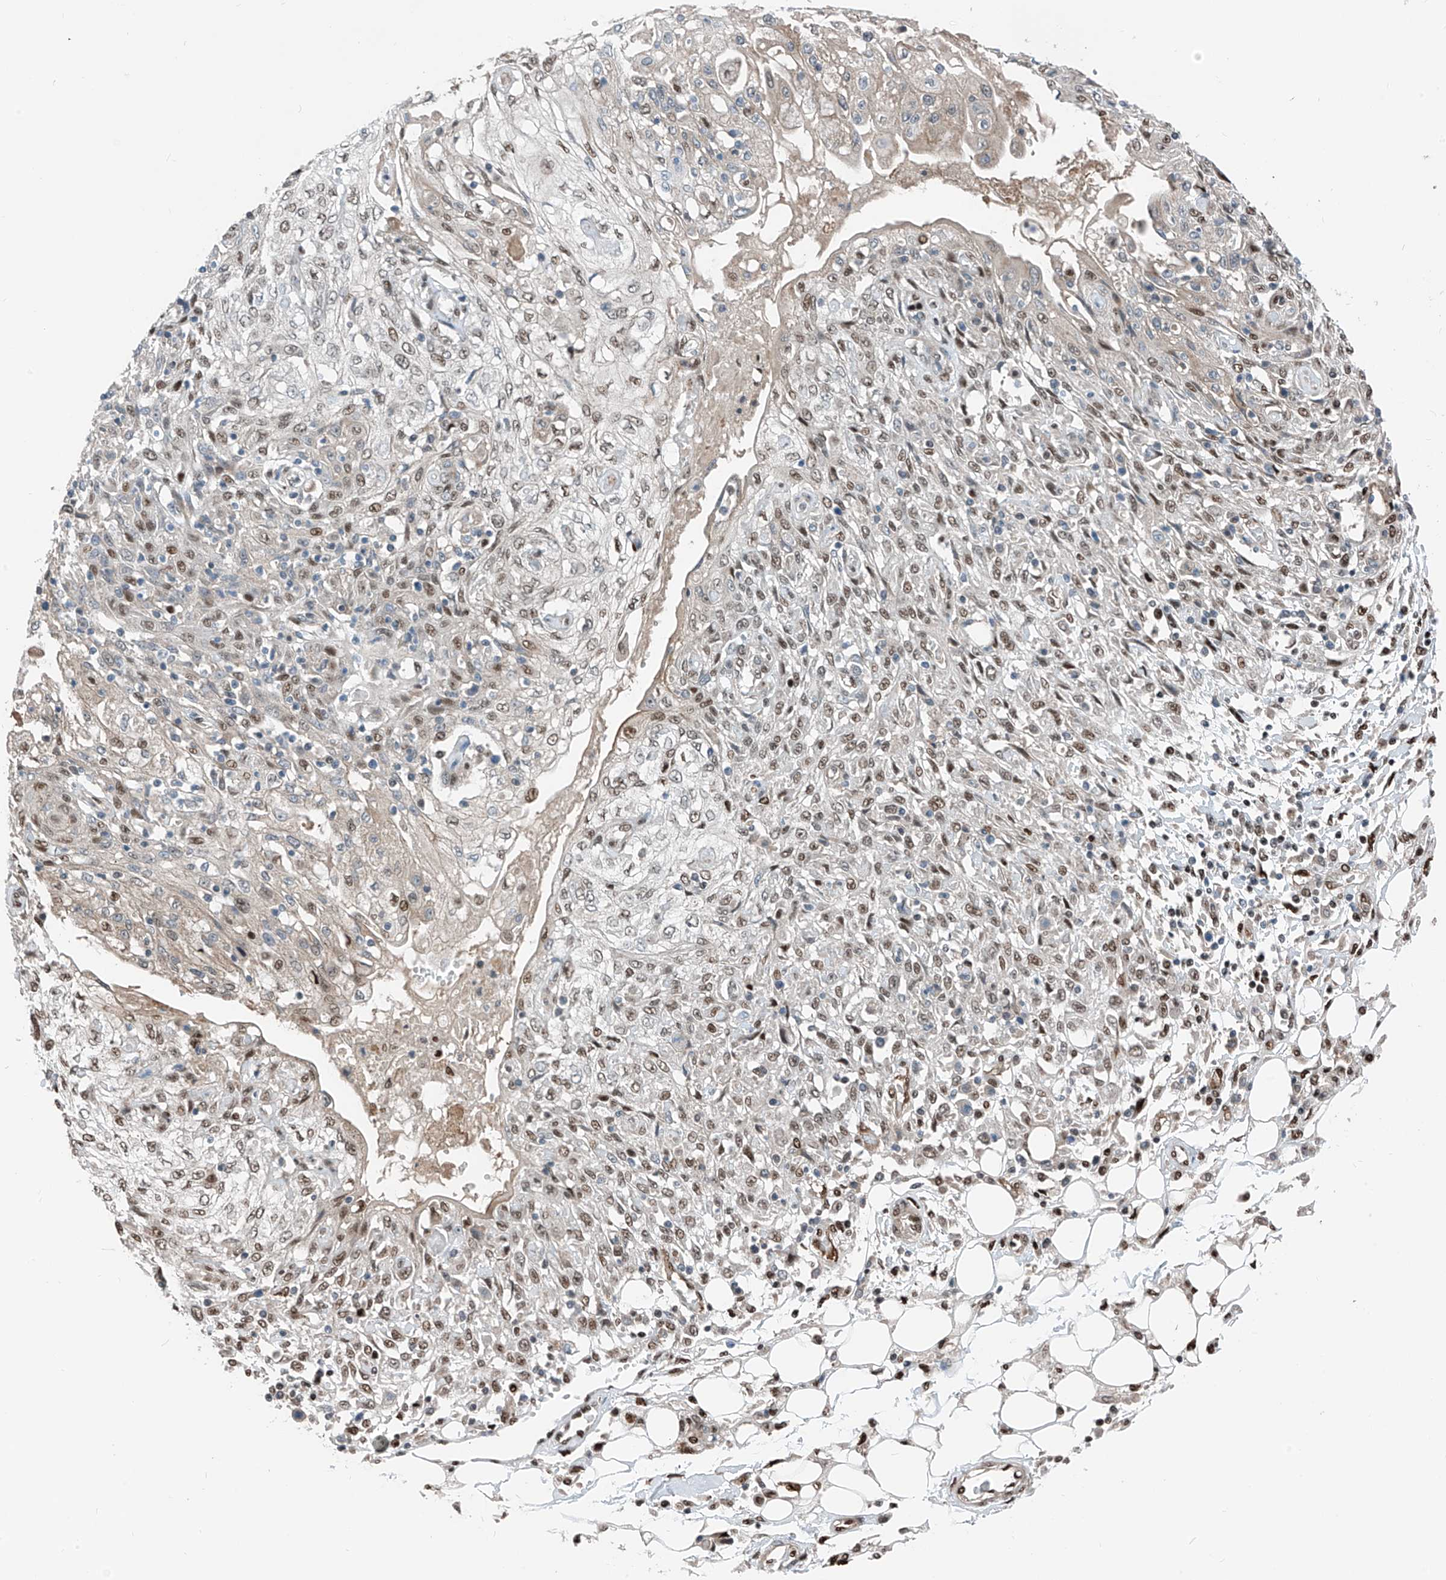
{"staining": {"intensity": "weak", "quantity": ">75%", "location": "nuclear"}, "tissue": "skin cancer", "cell_type": "Tumor cells", "image_type": "cancer", "snomed": [{"axis": "morphology", "description": "Squamous cell carcinoma, NOS"}, {"axis": "morphology", "description": "Squamous cell carcinoma, metastatic, NOS"}, {"axis": "topography", "description": "Skin"}, {"axis": "topography", "description": "Lymph node"}], "caption": "This image displays immunohistochemistry (IHC) staining of human skin squamous cell carcinoma, with low weak nuclear expression in about >75% of tumor cells.", "gene": "RBP7", "patient": {"sex": "male", "age": 75}}